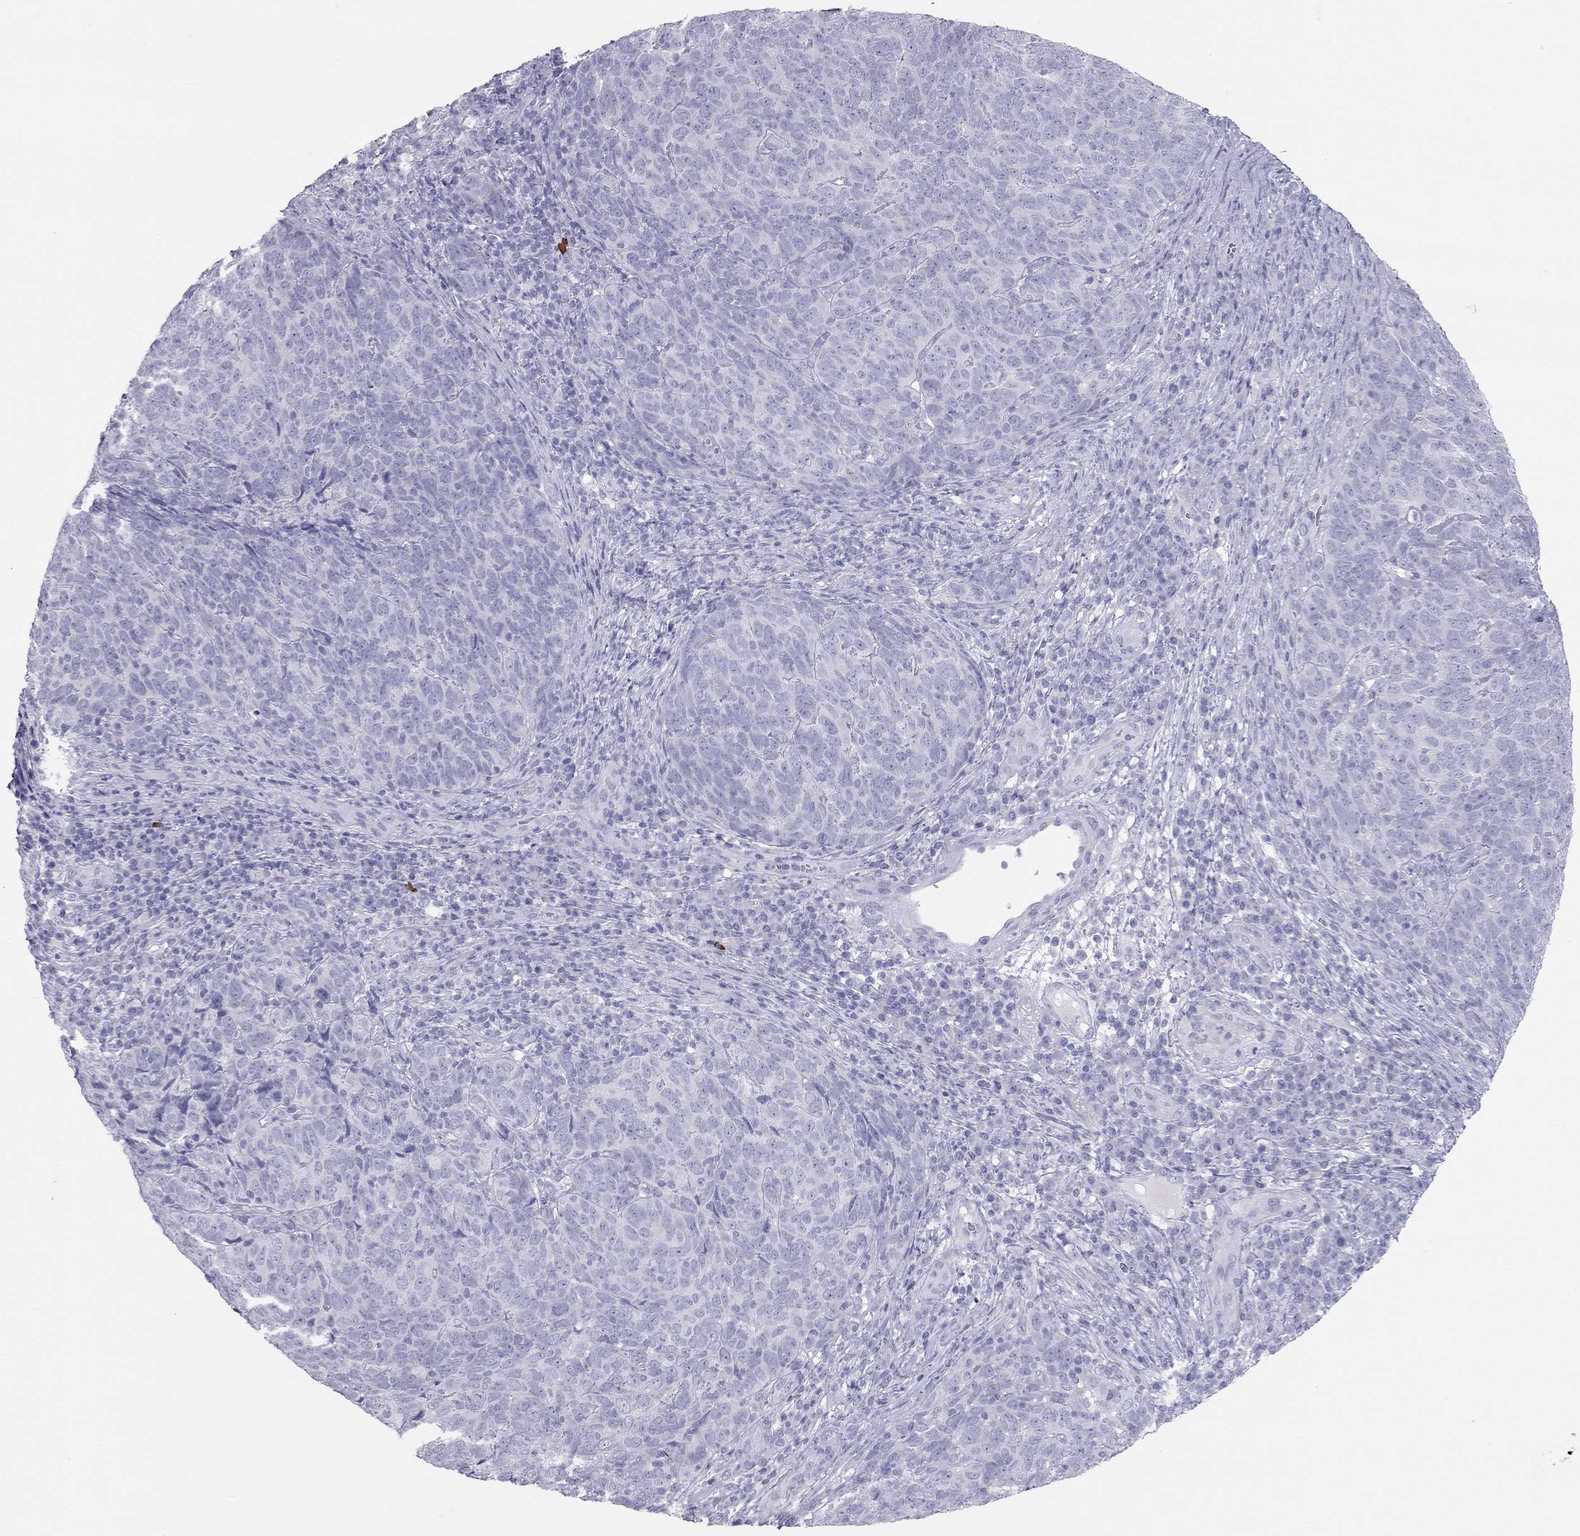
{"staining": {"intensity": "negative", "quantity": "none", "location": "none"}, "tissue": "skin cancer", "cell_type": "Tumor cells", "image_type": "cancer", "snomed": [{"axis": "morphology", "description": "Squamous cell carcinoma, NOS"}, {"axis": "topography", "description": "Skin"}, {"axis": "topography", "description": "Anal"}], "caption": "A histopathology image of skin squamous cell carcinoma stained for a protein exhibits no brown staining in tumor cells. Nuclei are stained in blue.", "gene": "KLRG1", "patient": {"sex": "female", "age": 51}}